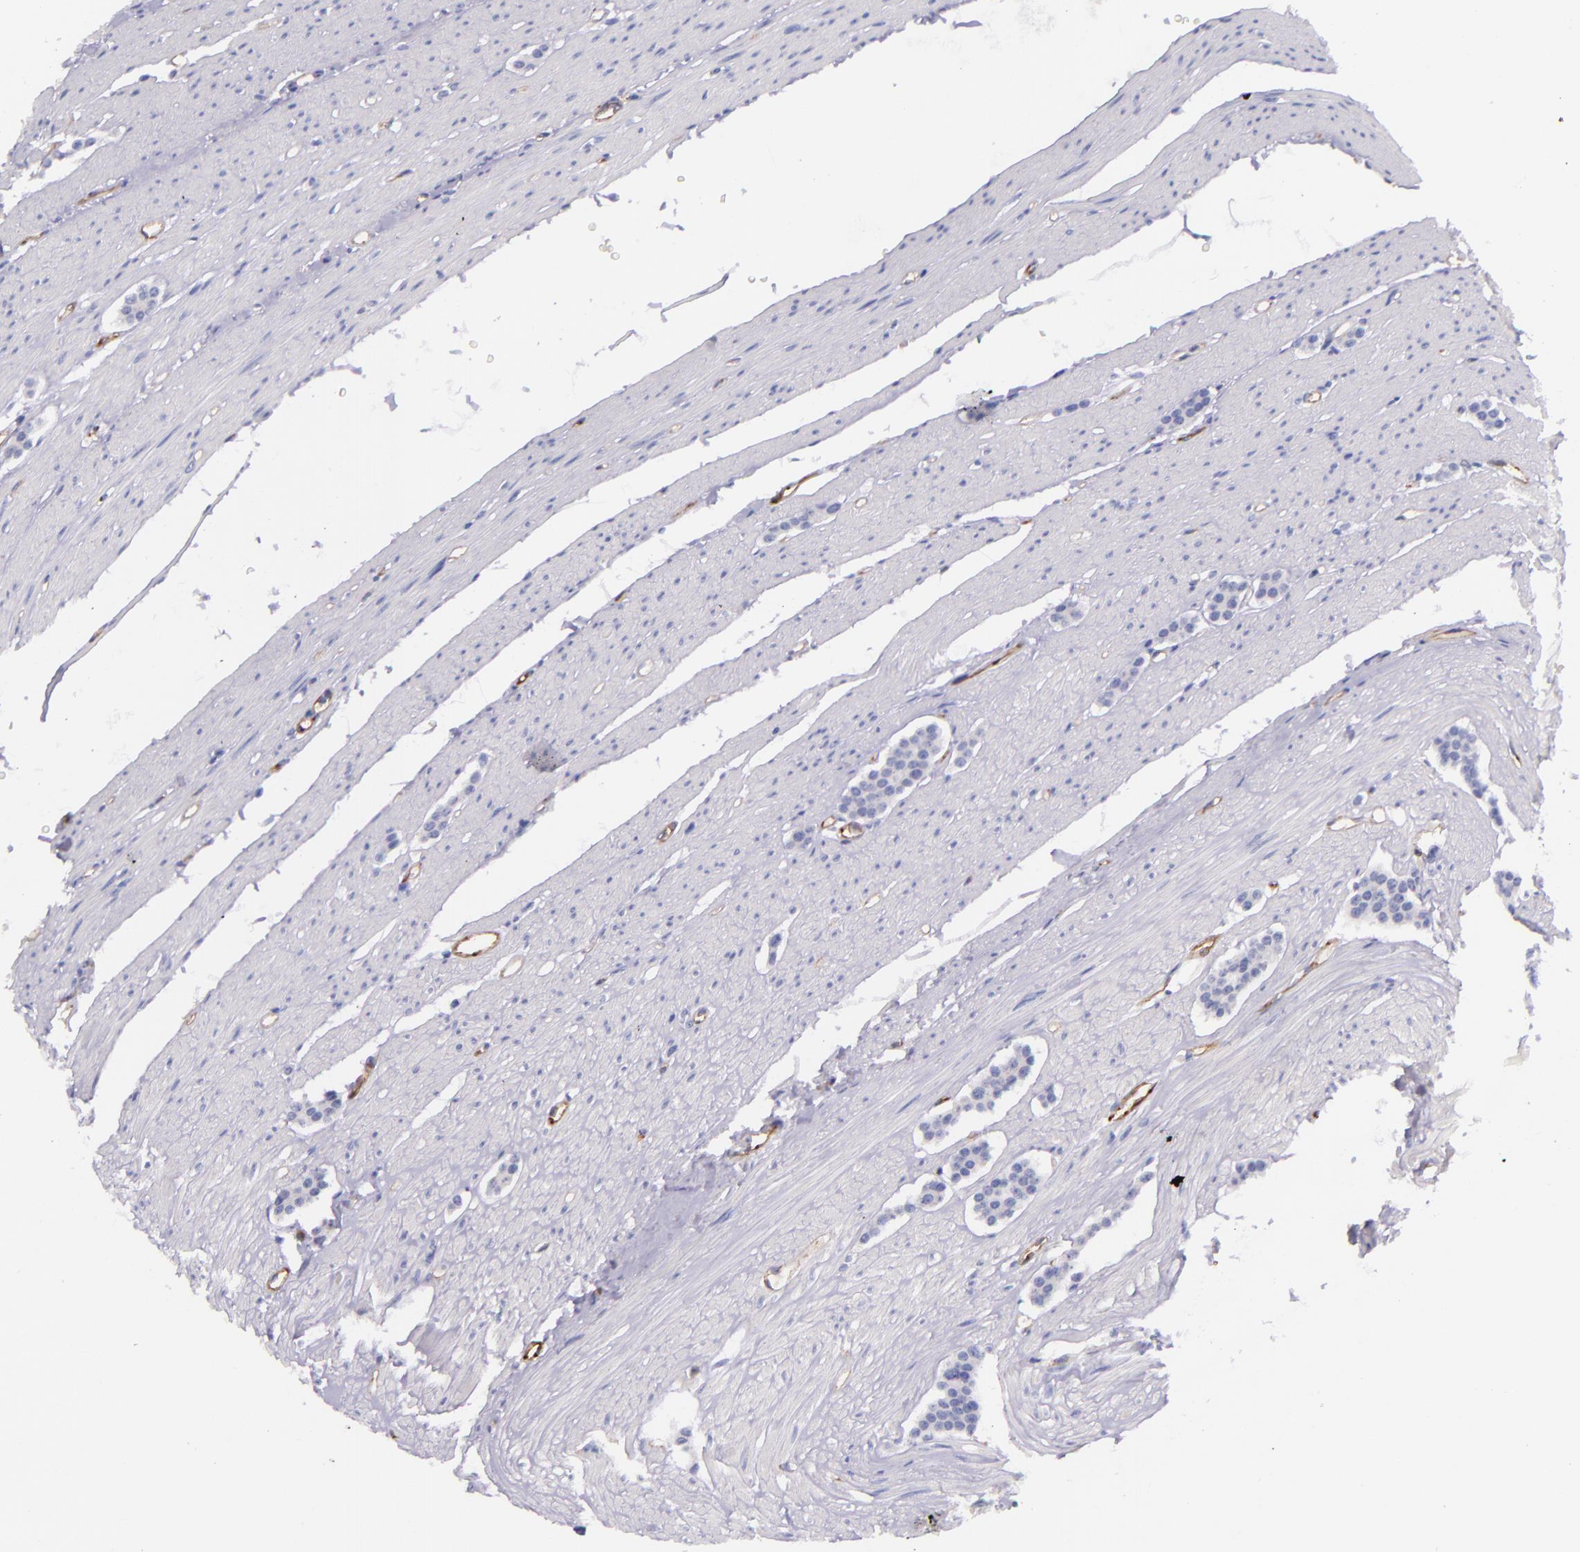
{"staining": {"intensity": "negative", "quantity": "none", "location": "none"}, "tissue": "carcinoid", "cell_type": "Tumor cells", "image_type": "cancer", "snomed": [{"axis": "morphology", "description": "Carcinoid, malignant, NOS"}, {"axis": "topography", "description": "Small intestine"}], "caption": "DAB immunohistochemical staining of human malignant carcinoid displays no significant expression in tumor cells.", "gene": "NOS3", "patient": {"sex": "male", "age": 60}}